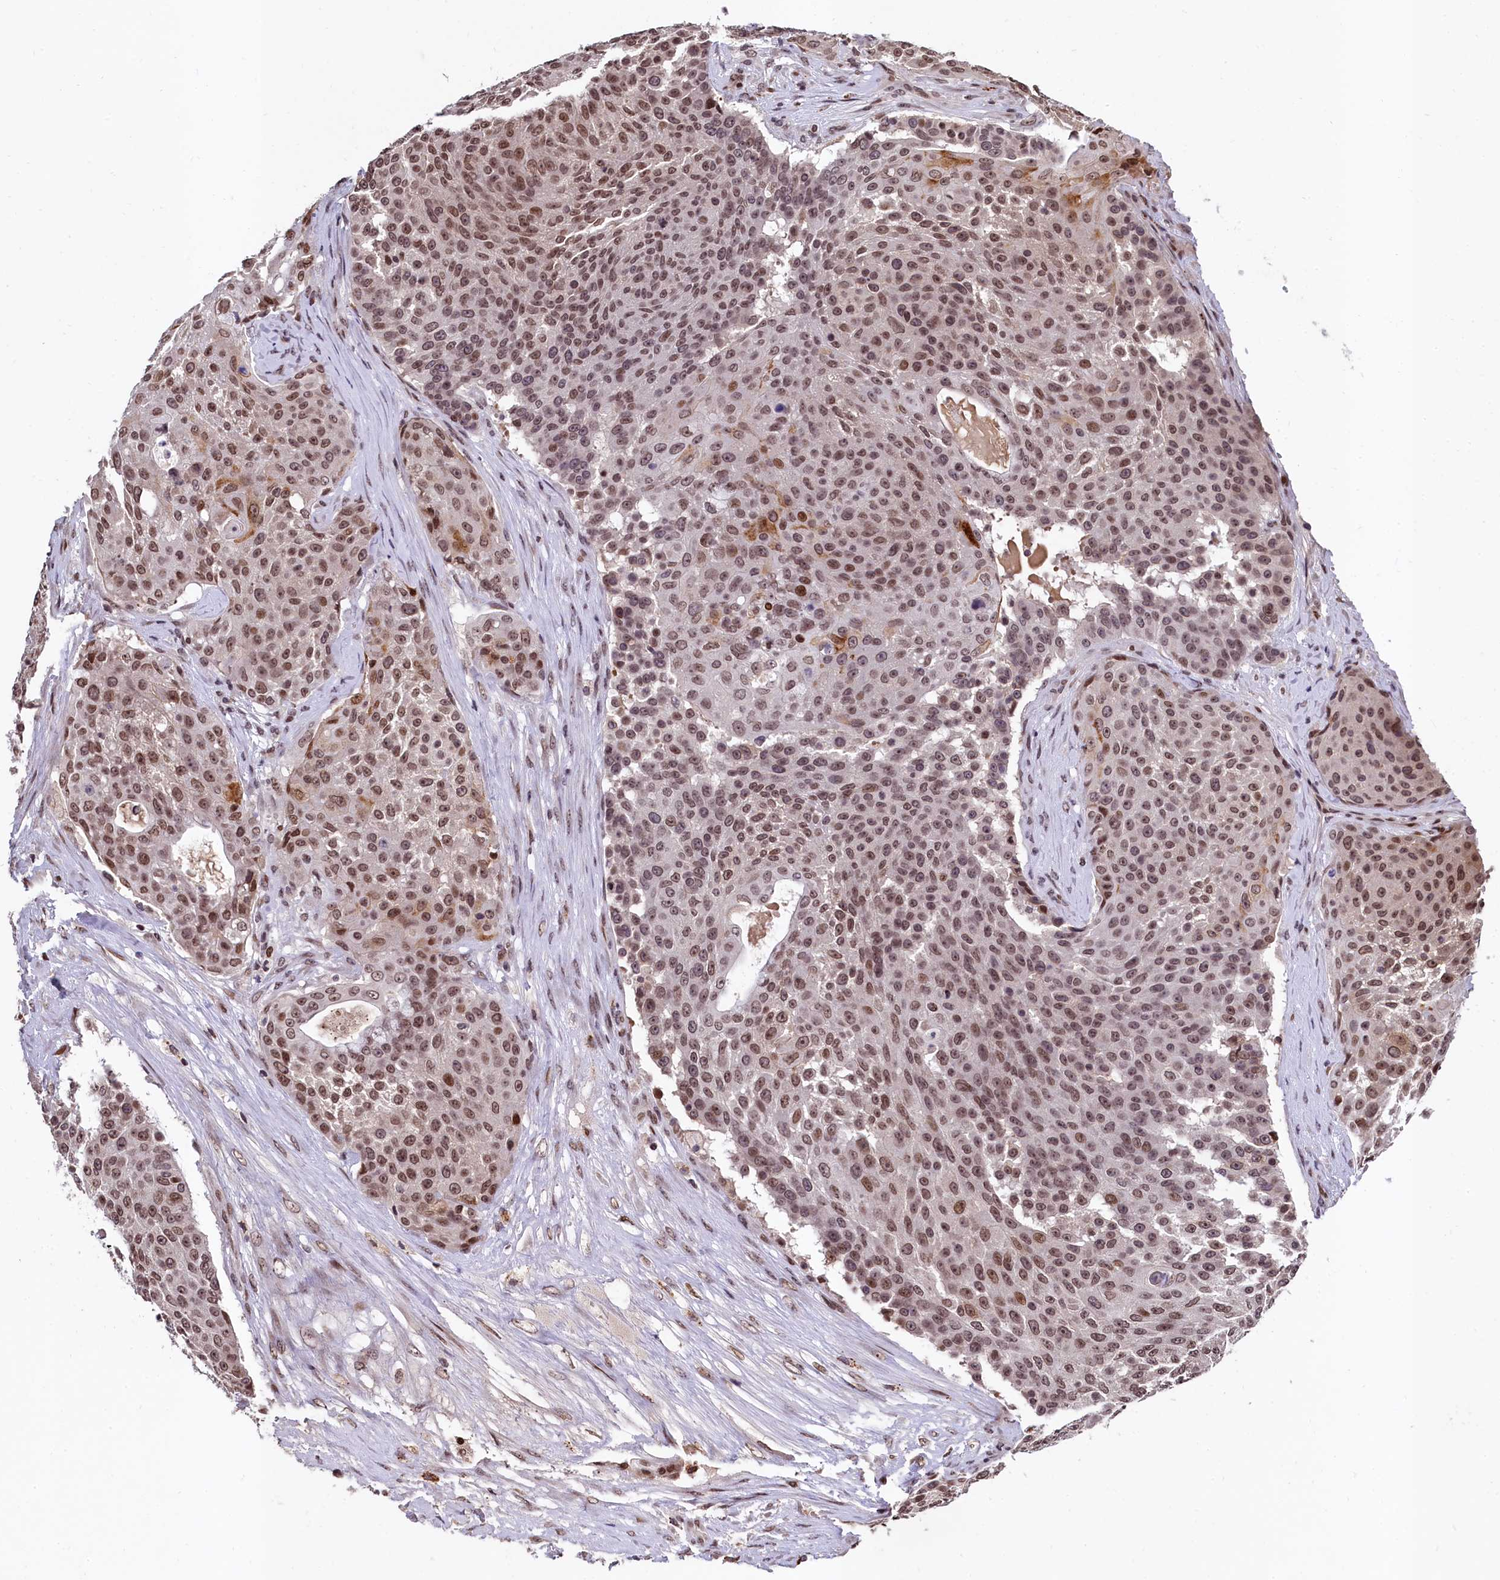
{"staining": {"intensity": "moderate", "quantity": ">75%", "location": "nuclear"}, "tissue": "urothelial cancer", "cell_type": "Tumor cells", "image_type": "cancer", "snomed": [{"axis": "morphology", "description": "Urothelial carcinoma, High grade"}, {"axis": "topography", "description": "Urinary bladder"}], "caption": "Moderate nuclear expression is appreciated in about >75% of tumor cells in urothelial carcinoma (high-grade).", "gene": "FAM217B", "patient": {"sex": "female", "age": 63}}